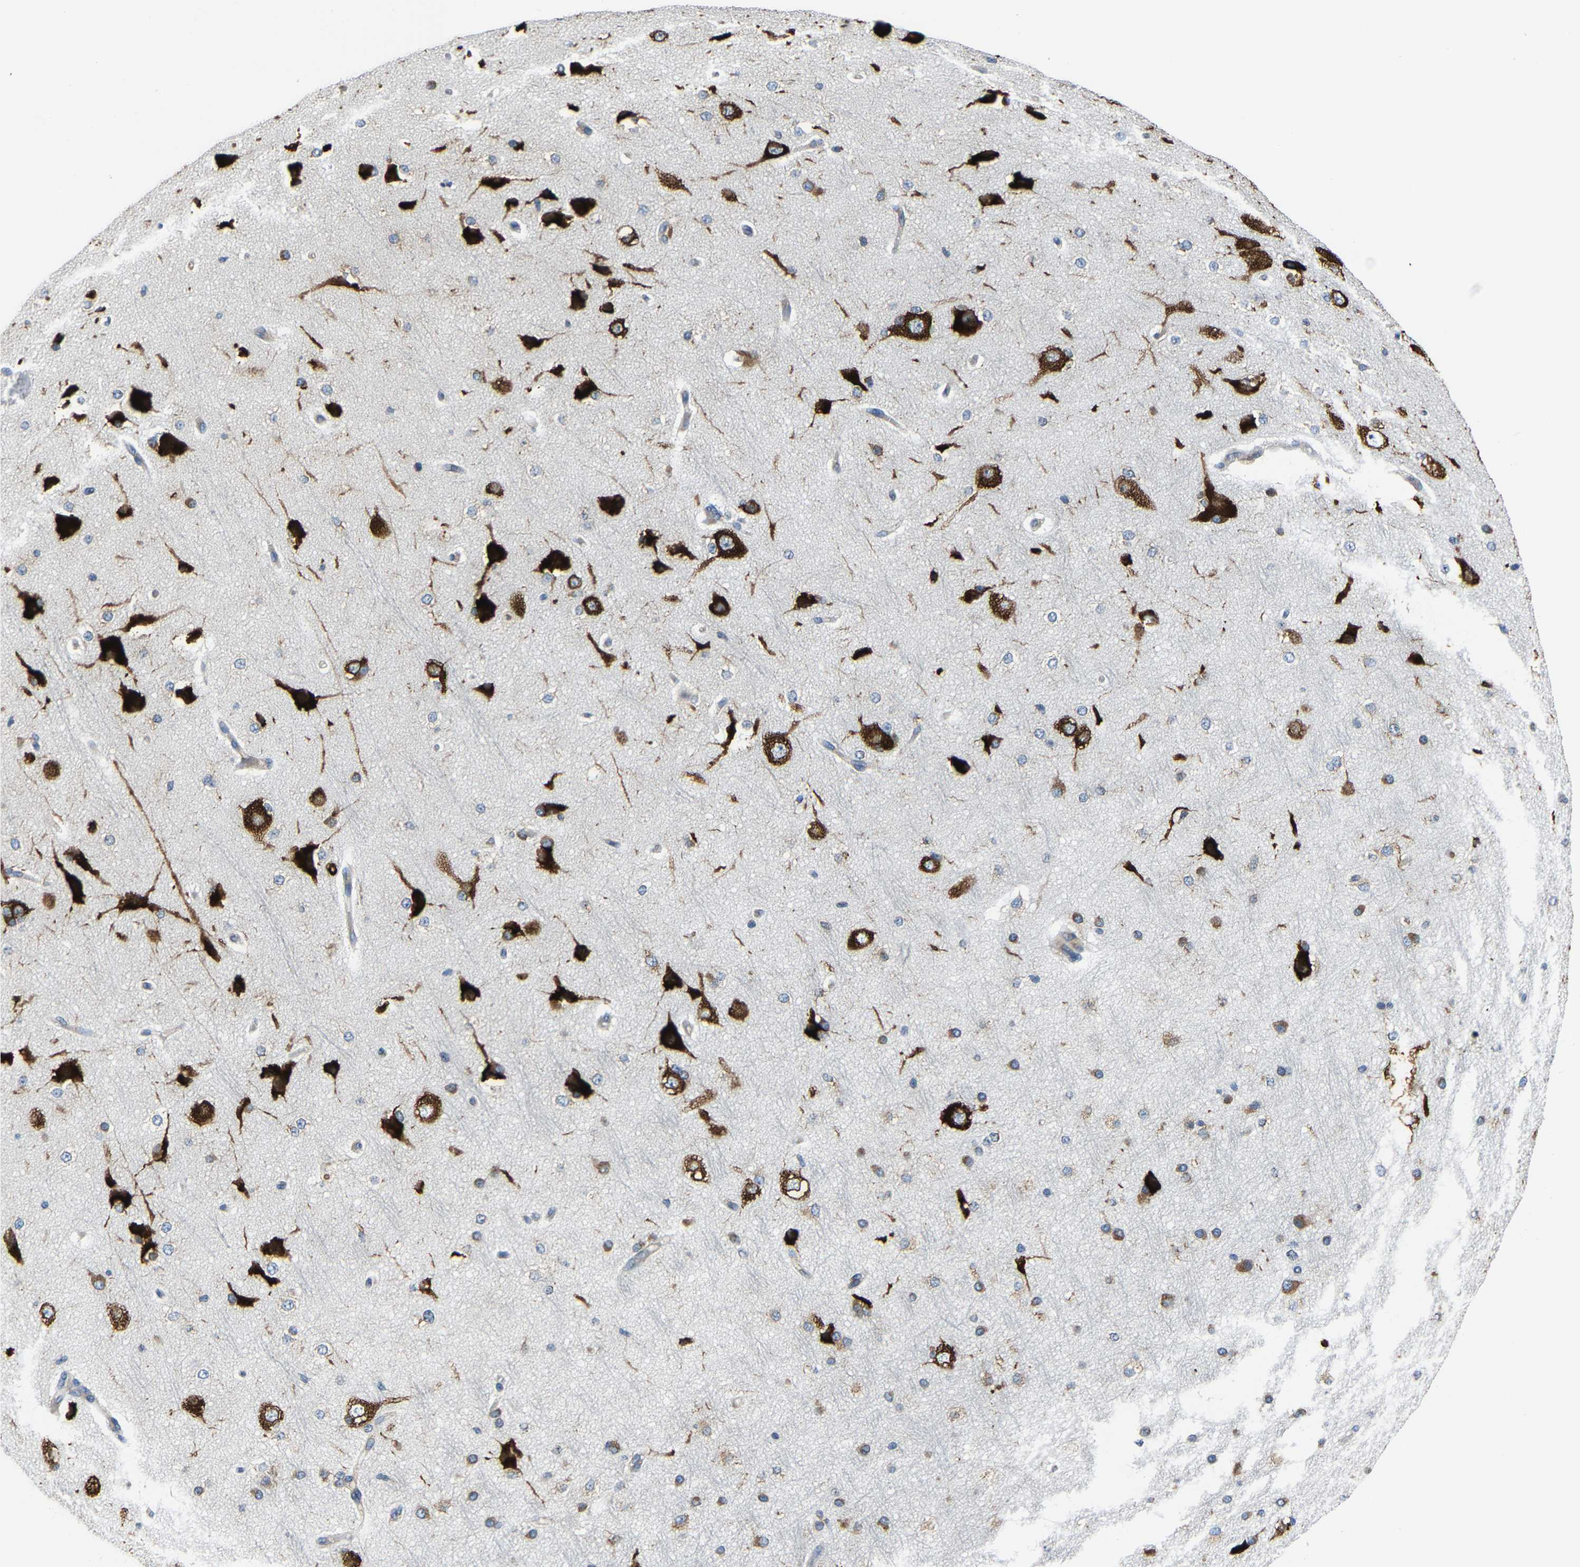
{"staining": {"intensity": "negative", "quantity": "none", "location": "none"}, "tissue": "cerebral cortex", "cell_type": "Endothelial cells", "image_type": "normal", "snomed": [{"axis": "morphology", "description": "Normal tissue, NOS"}, {"axis": "morphology", "description": "Developmental malformation"}, {"axis": "topography", "description": "Cerebral cortex"}], "caption": "Human cerebral cortex stained for a protein using IHC demonstrates no positivity in endothelial cells.", "gene": "G3BP2", "patient": {"sex": "female", "age": 30}}